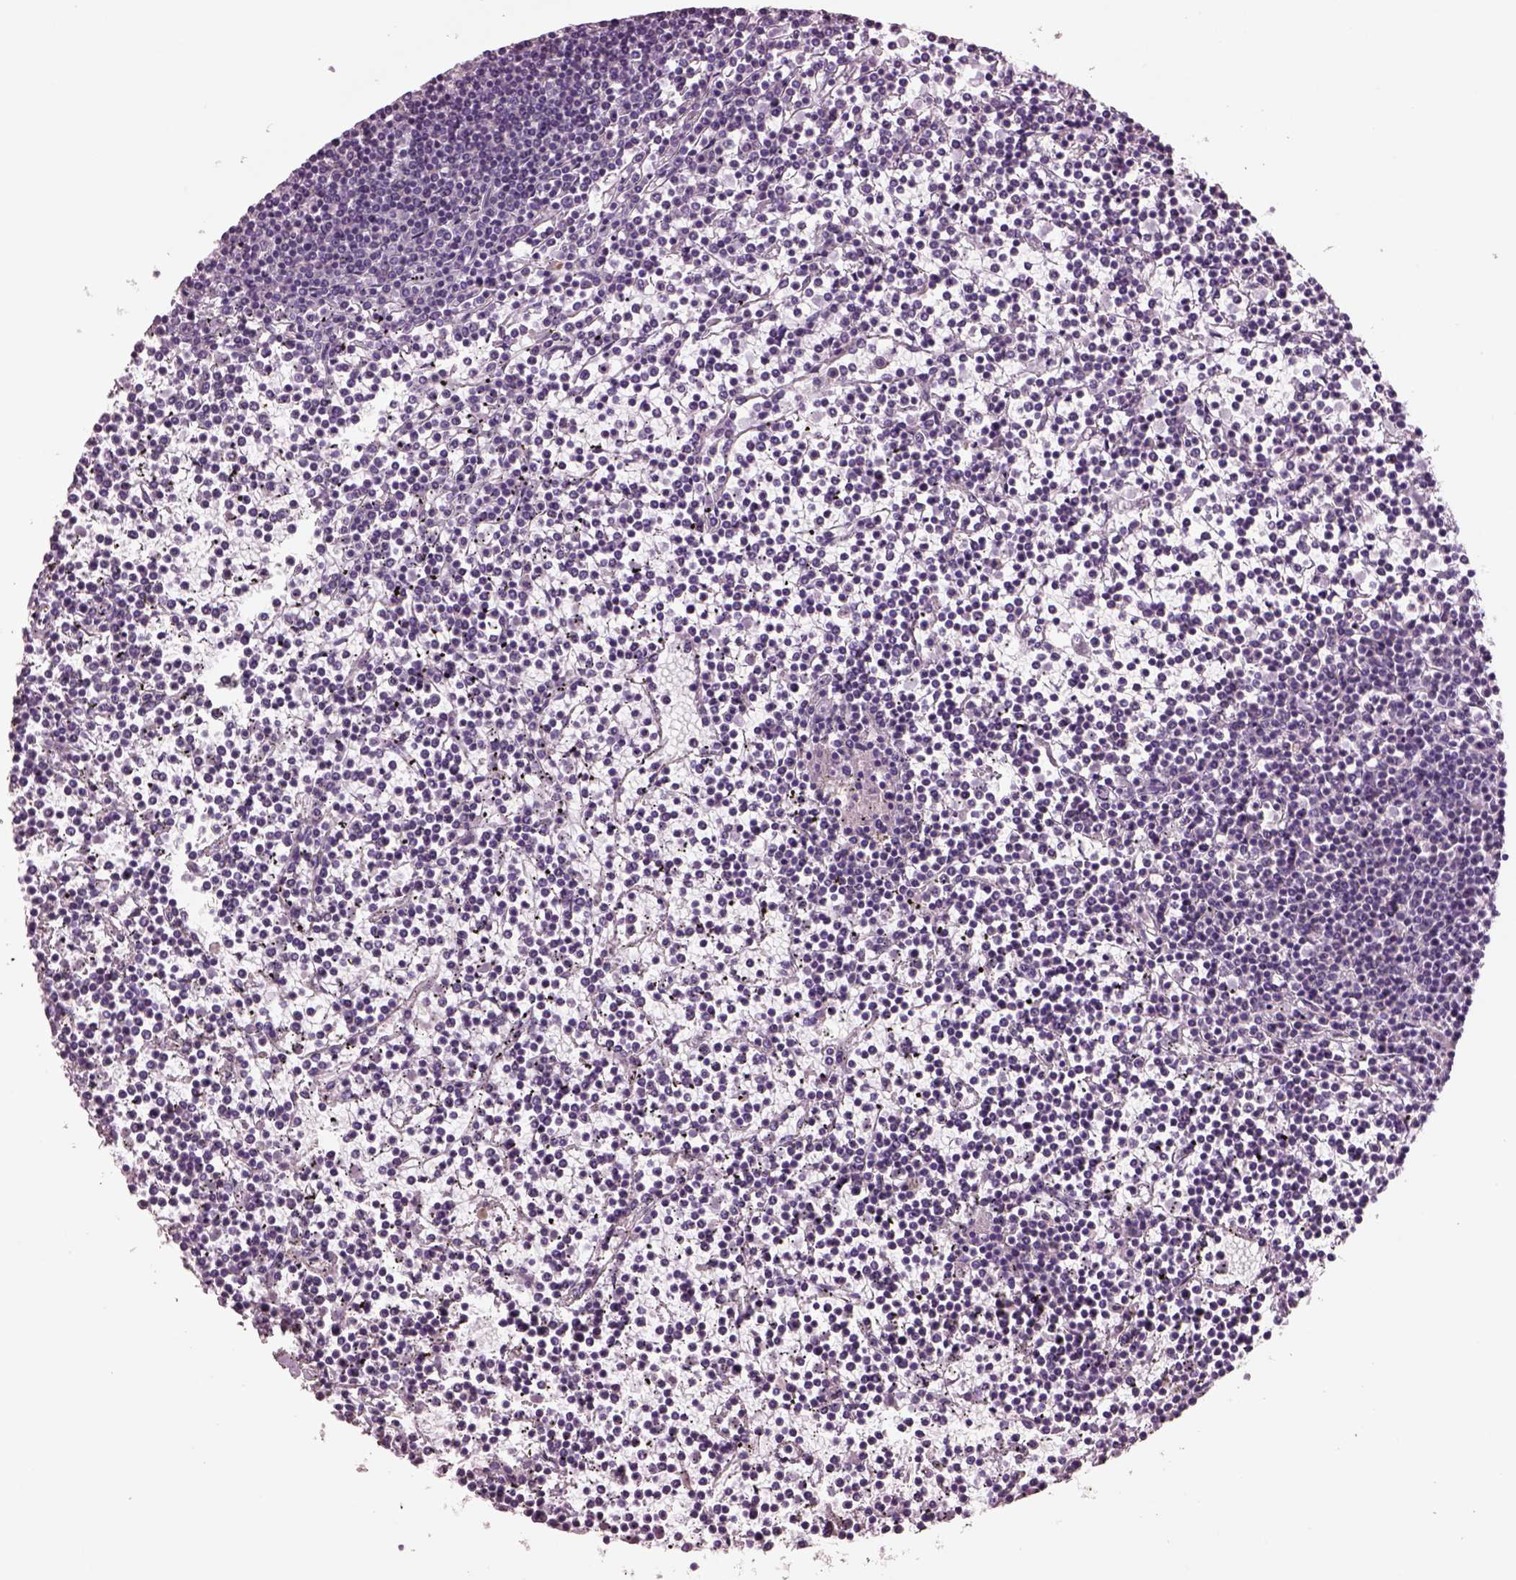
{"staining": {"intensity": "negative", "quantity": "none", "location": "none"}, "tissue": "lymphoma", "cell_type": "Tumor cells", "image_type": "cancer", "snomed": [{"axis": "morphology", "description": "Malignant lymphoma, non-Hodgkin's type, Low grade"}, {"axis": "topography", "description": "Spleen"}], "caption": "Lymphoma stained for a protein using immunohistochemistry demonstrates no staining tumor cells.", "gene": "SEPHS1", "patient": {"sex": "female", "age": 19}}